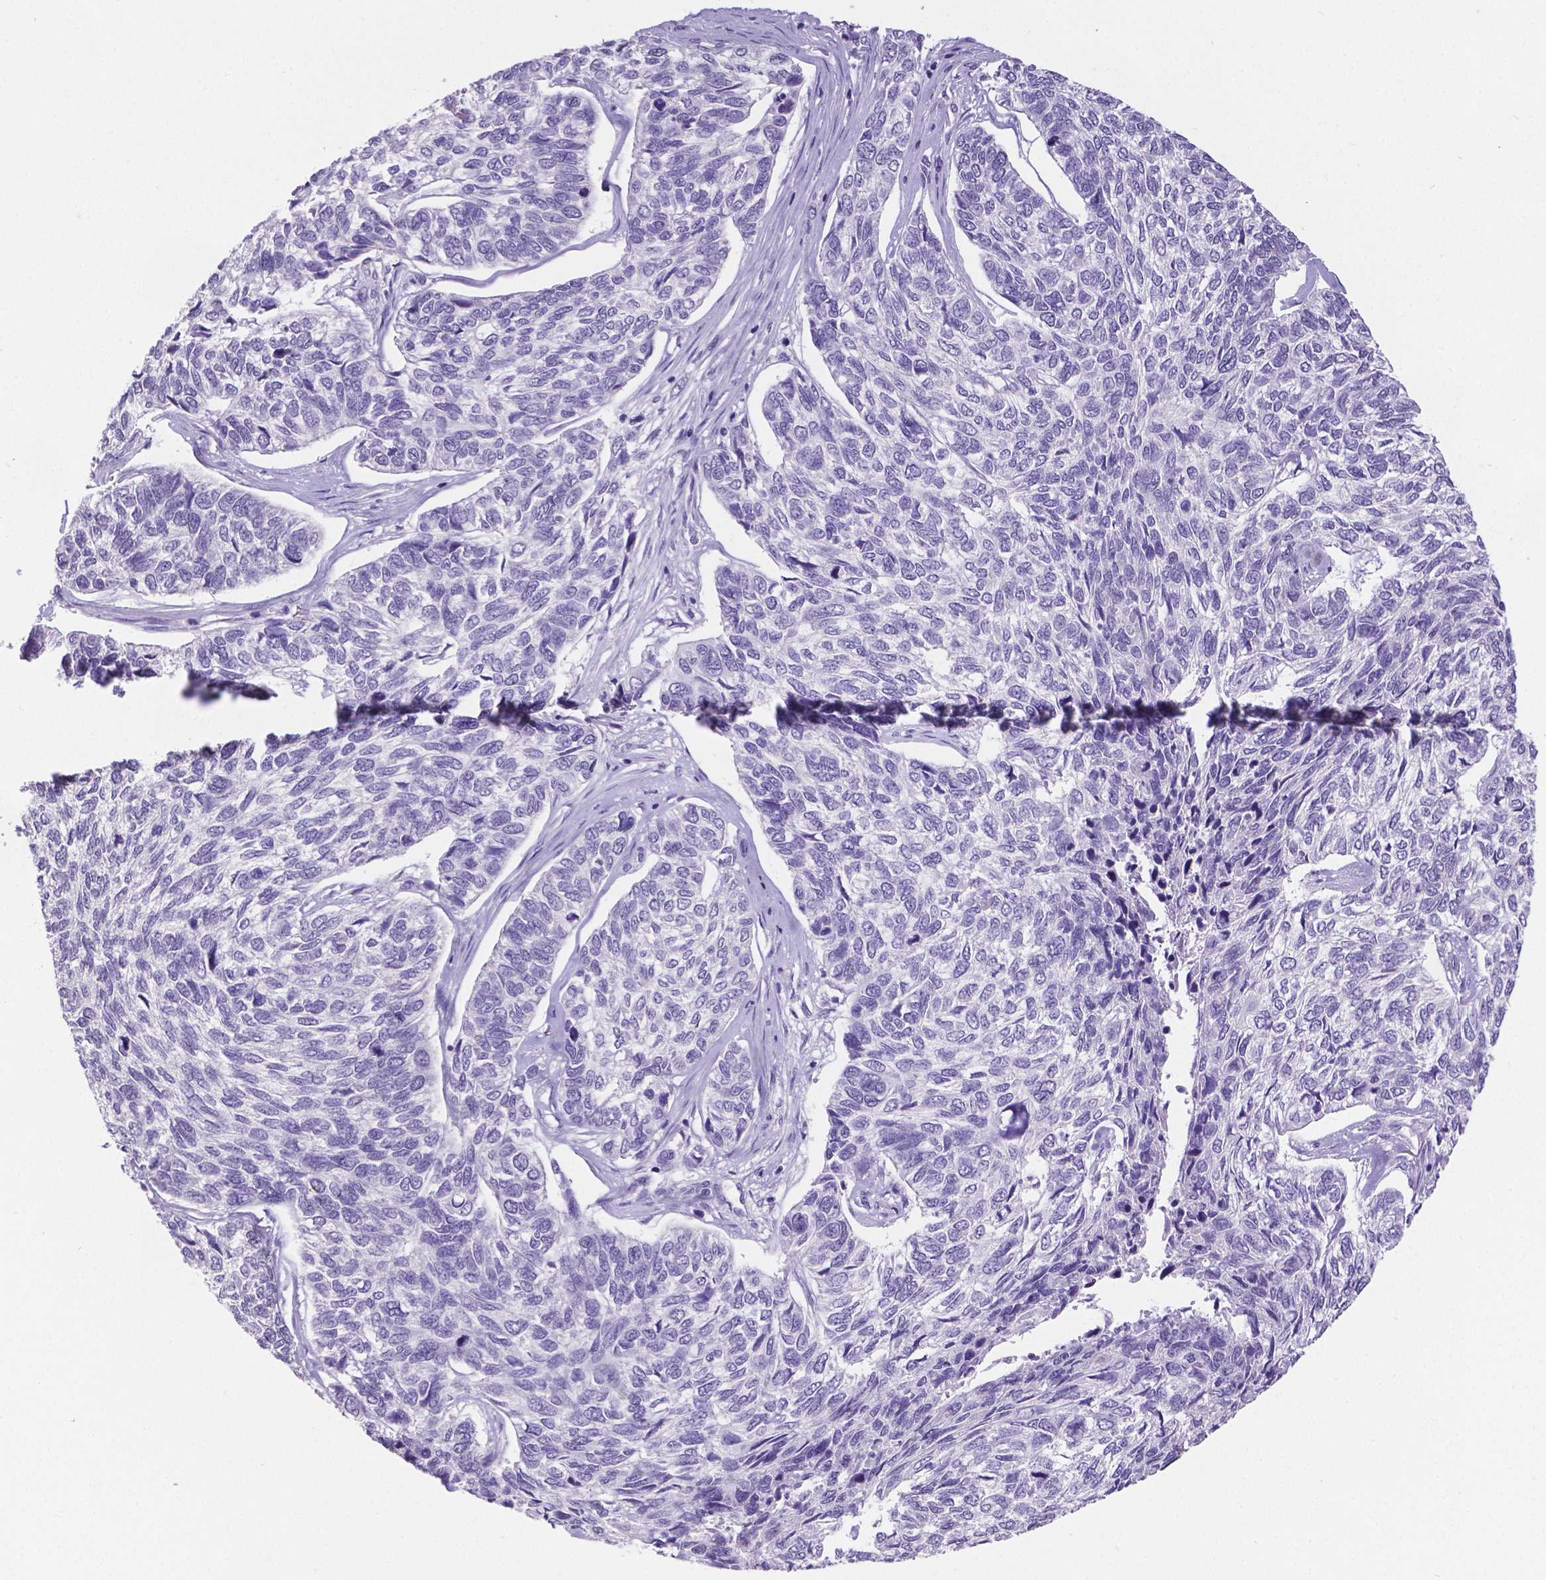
{"staining": {"intensity": "negative", "quantity": "none", "location": "none"}, "tissue": "skin cancer", "cell_type": "Tumor cells", "image_type": "cancer", "snomed": [{"axis": "morphology", "description": "Basal cell carcinoma"}, {"axis": "topography", "description": "Skin"}], "caption": "Immunohistochemistry (IHC) image of human skin cancer stained for a protein (brown), which reveals no expression in tumor cells.", "gene": "SATB2", "patient": {"sex": "female", "age": 65}}